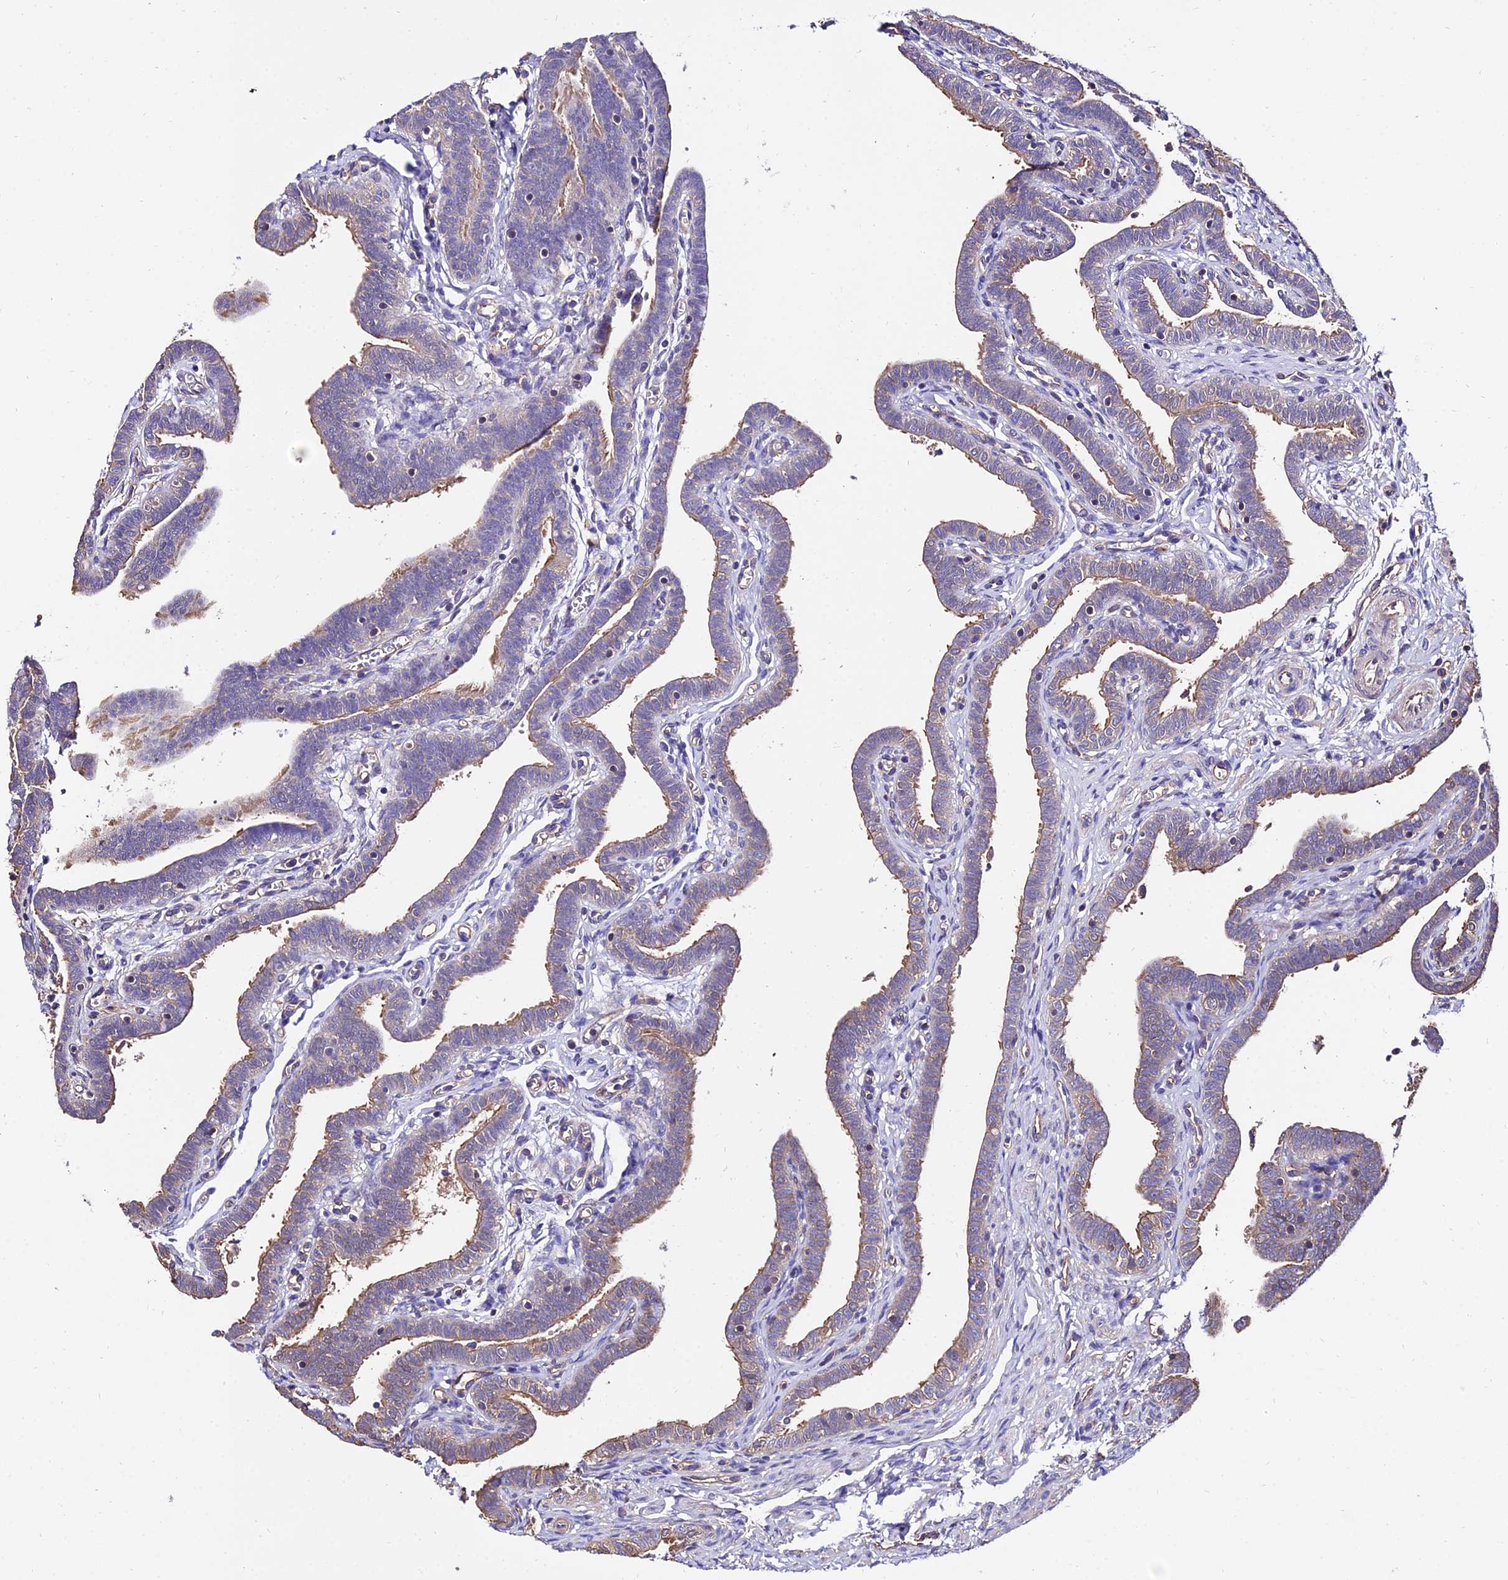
{"staining": {"intensity": "moderate", "quantity": "25%-75%", "location": "cytoplasmic/membranous"}, "tissue": "fallopian tube", "cell_type": "Glandular cells", "image_type": "normal", "snomed": [{"axis": "morphology", "description": "Normal tissue, NOS"}, {"axis": "topography", "description": "Fallopian tube"}], "caption": "Immunohistochemistry (IHC) of benign human fallopian tube exhibits medium levels of moderate cytoplasmic/membranous positivity in approximately 25%-75% of glandular cells.", "gene": "CALM1", "patient": {"sex": "female", "age": 36}}